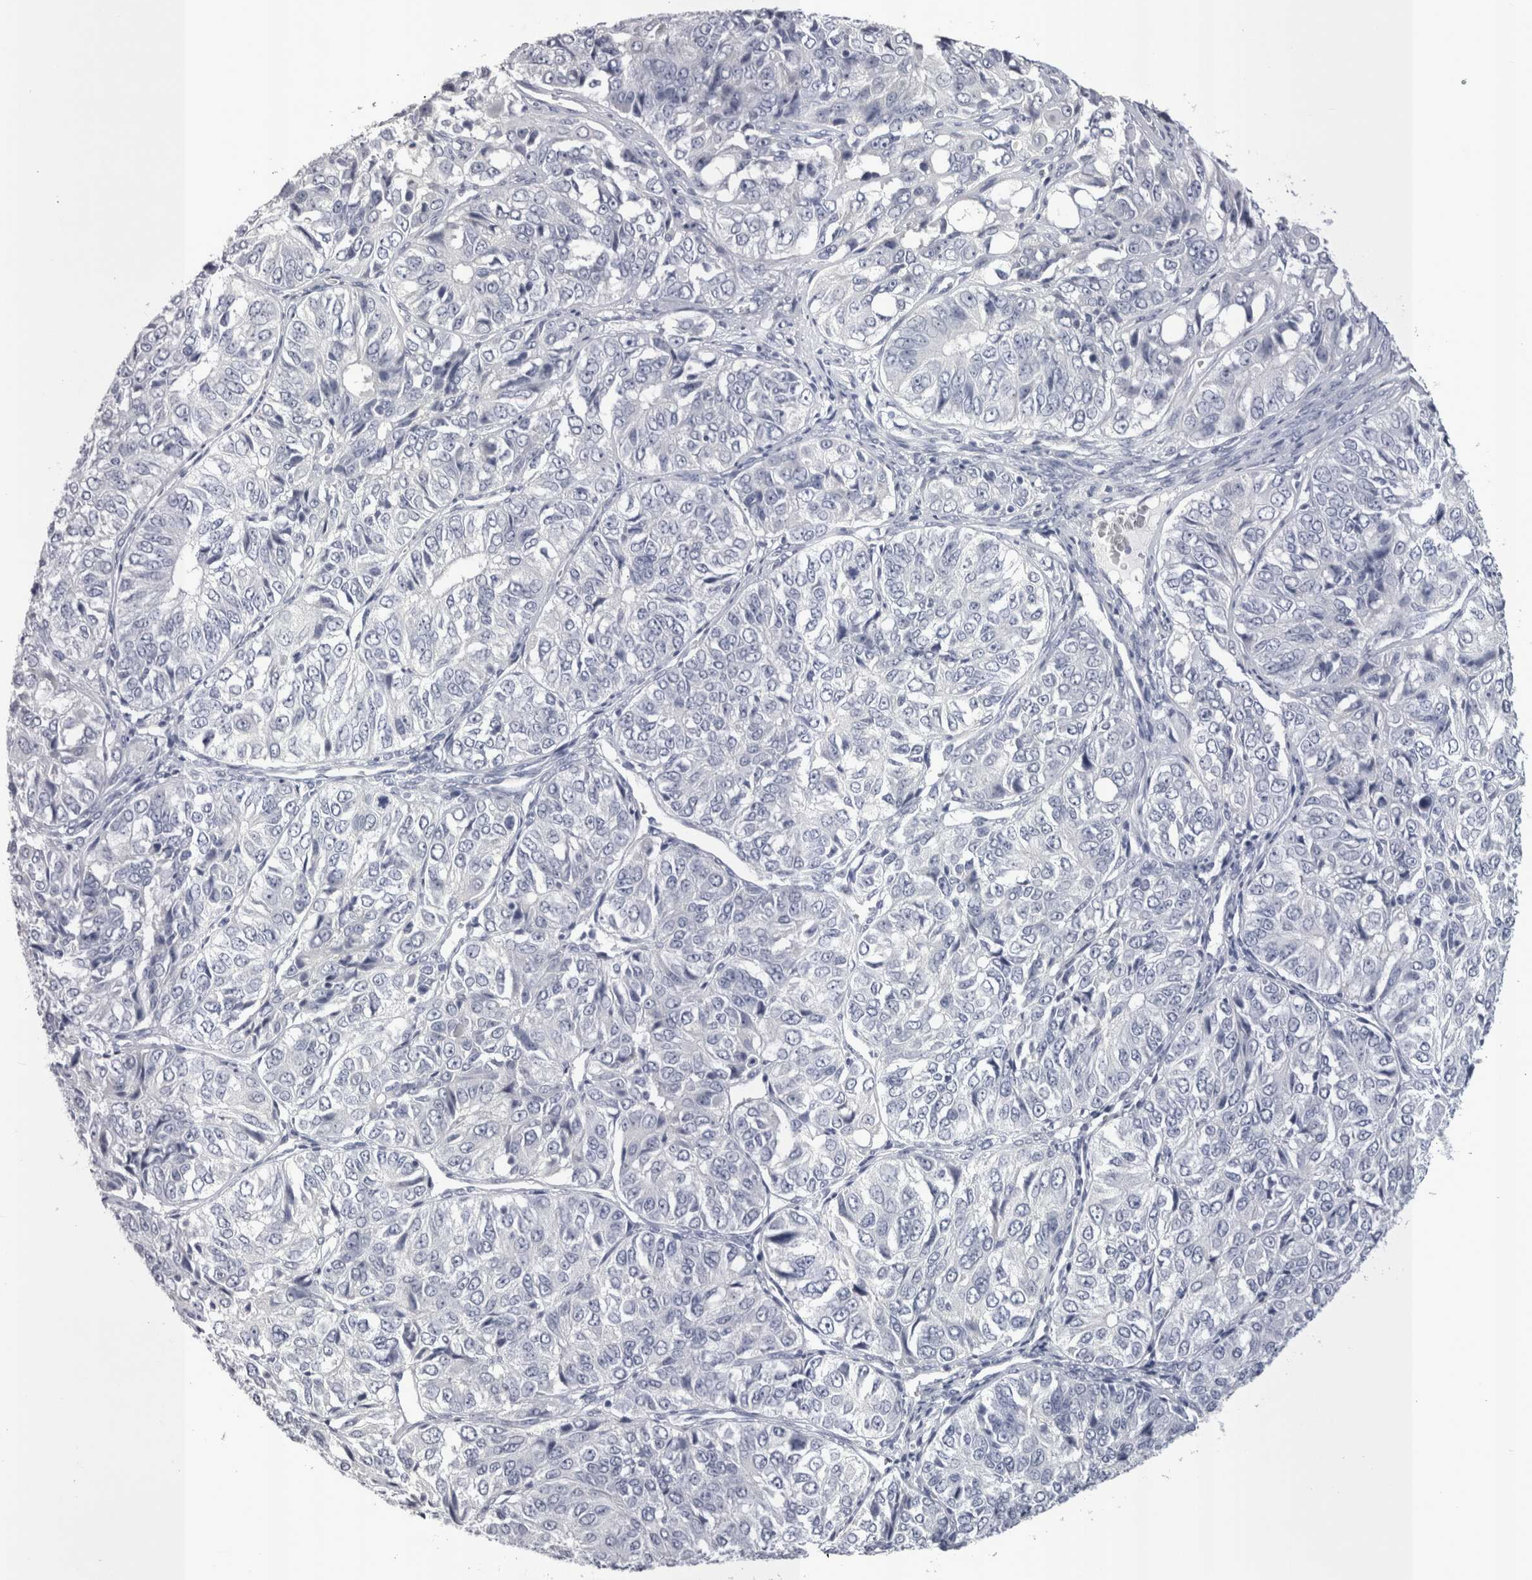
{"staining": {"intensity": "negative", "quantity": "none", "location": "none"}, "tissue": "ovarian cancer", "cell_type": "Tumor cells", "image_type": "cancer", "snomed": [{"axis": "morphology", "description": "Carcinoma, endometroid"}, {"axis": "topography", "description": "Ovary"}], "caption": "DAB (3,3'-diaminobenzidine) immunohistochemical staining of human endometroid carcinoma (ovarian) displays no significant expression in tumor cells.", "gene": "PWP2", "patient": {"sex": "female", "age": 51}}